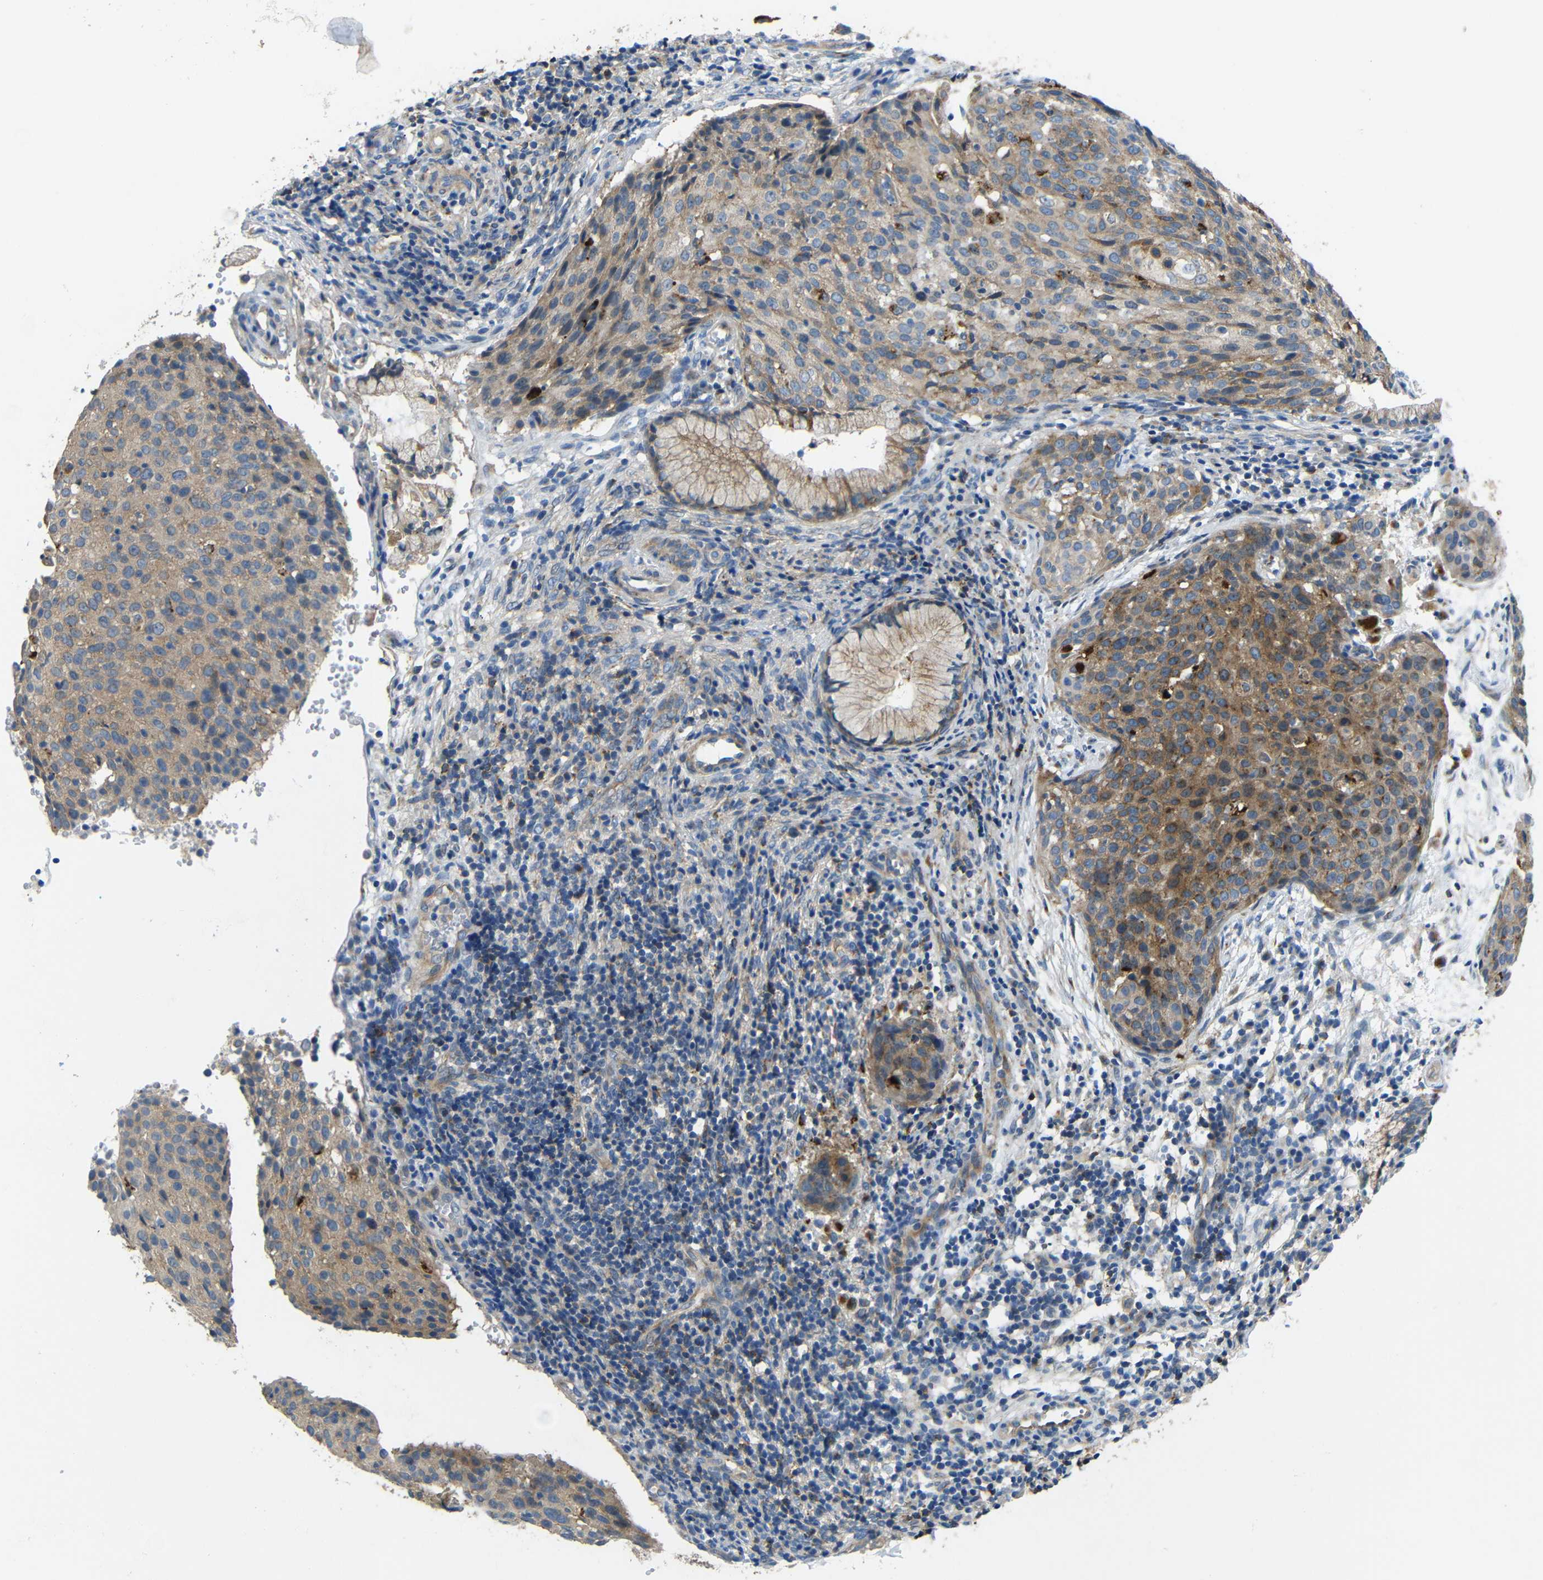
{"staining": {"intensity": "moderate", "quantity": ">75%", "location": "cytoplasmic/membranous"}, "tissue": "cervical cancer", "cell_type": "Tumor cells", "image_type": "cancer", "snomed": [{"axis": "morphology", "description": "Squamous cell carcinoma, NOS"}, {"axis": "topography", "description": "Cervix"}], "caption": "Immunohistochemistry micrograph of neoplastic tissue: human cervical cancer (squamous cell carcinoma) stained using immunohistochemistry (IHC) shows medium levels of moderate protein expression localized specifically in the cytoplasmic/membranous of tumor cells, appearing as a cytoplasmic/membranous brown color.", "gene": "SYPL1", "patient": {"sex": "female", "age": 38}}